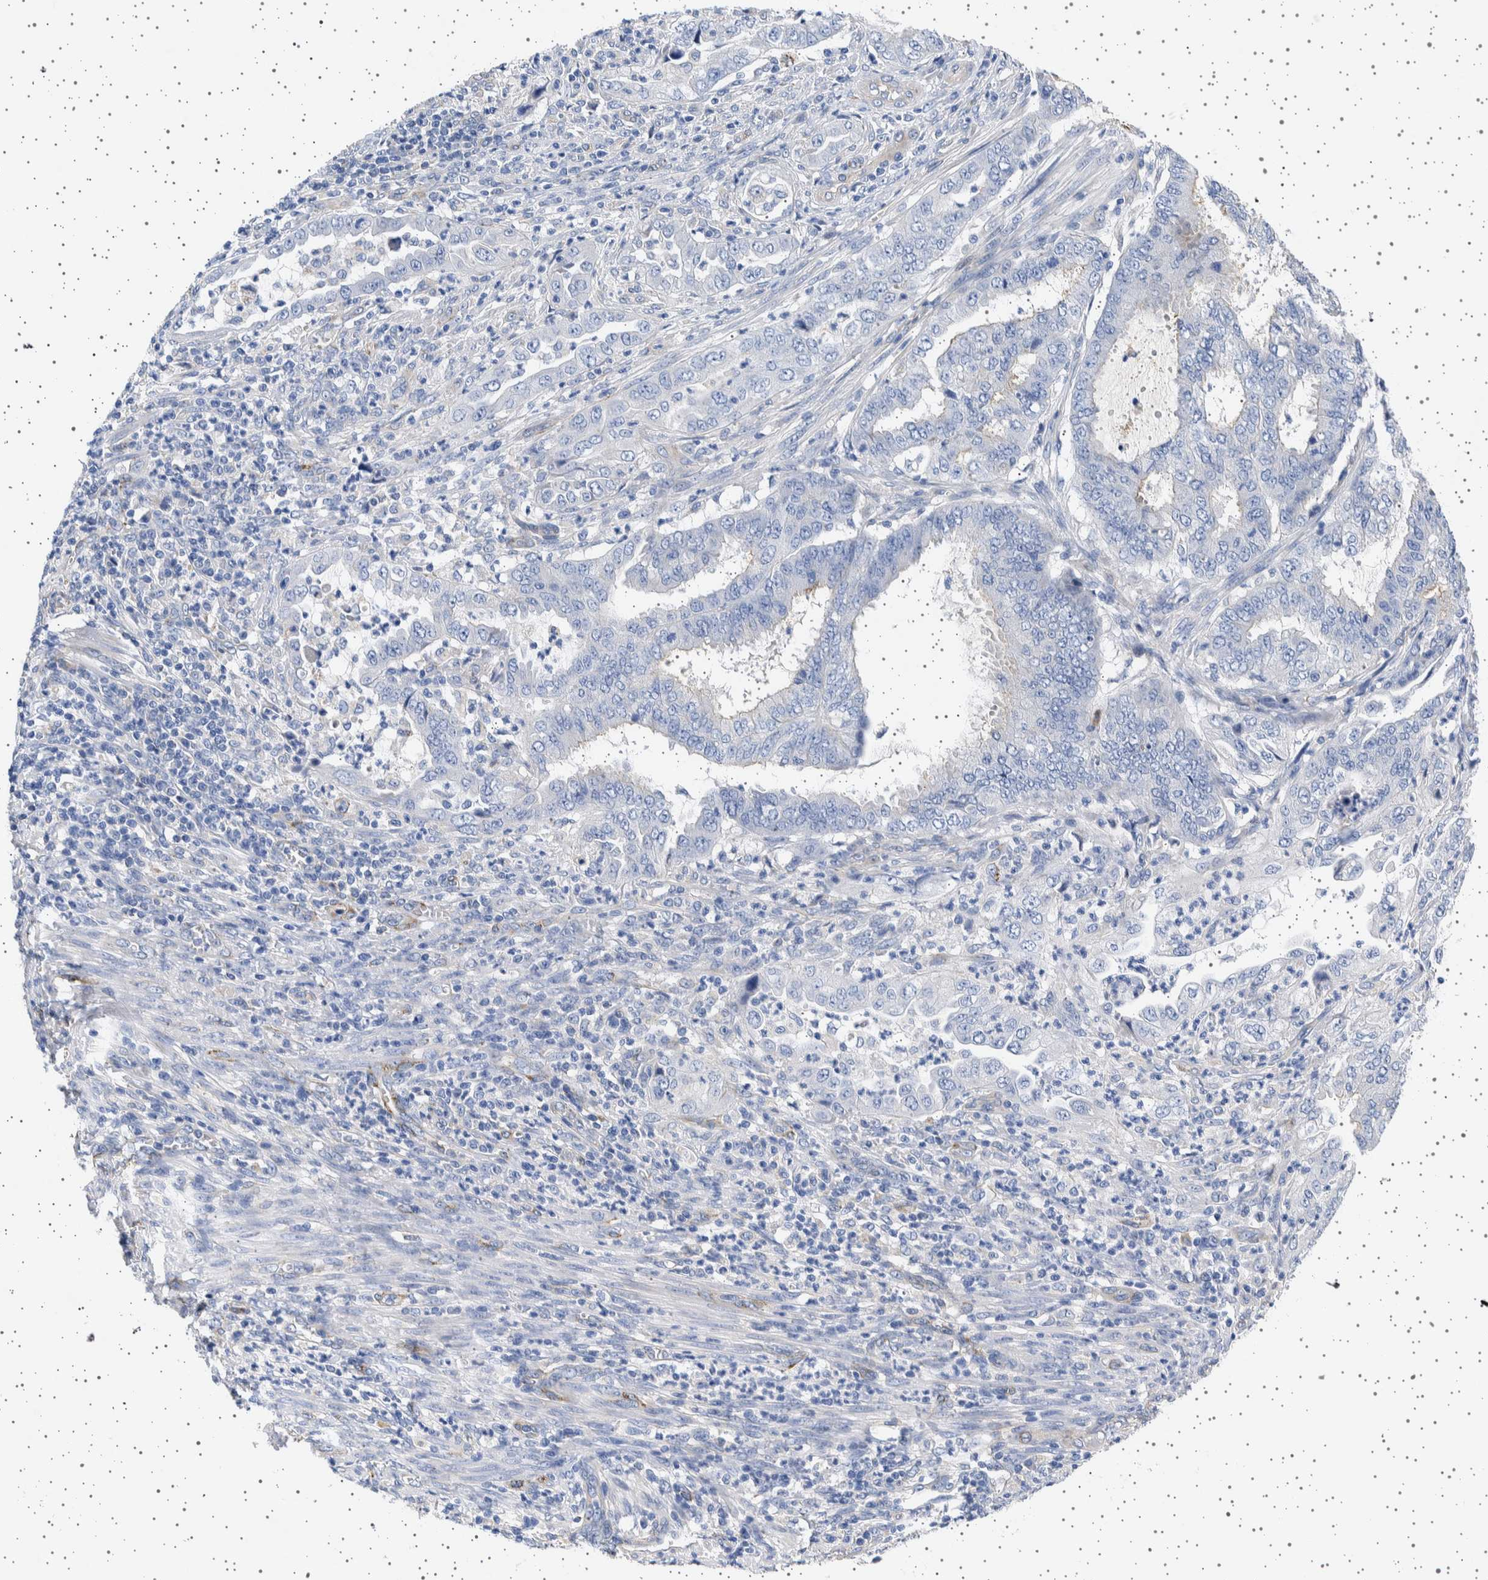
{"staining": {"intensity": "negative", "quantity": "none", "location": "none"}, "tissue": "endometrial cancer", "cell_type": "Tumor cells", "image_type": "cancer", "snomed": [{"axis": "morphology", "description": "Adenocarcinoma, NOS"}, {"axis": "topography", "description": "Endometrium"}], "caption": "Immunohistochemistry (IHC) photomicrograph of endometrial cancer (adenocarcinoma) stained for a protein (brown), which displays no expression in tumor cells.", "gene": "SEPTIN4", "patient": {"sex": "female", "age": 51}}